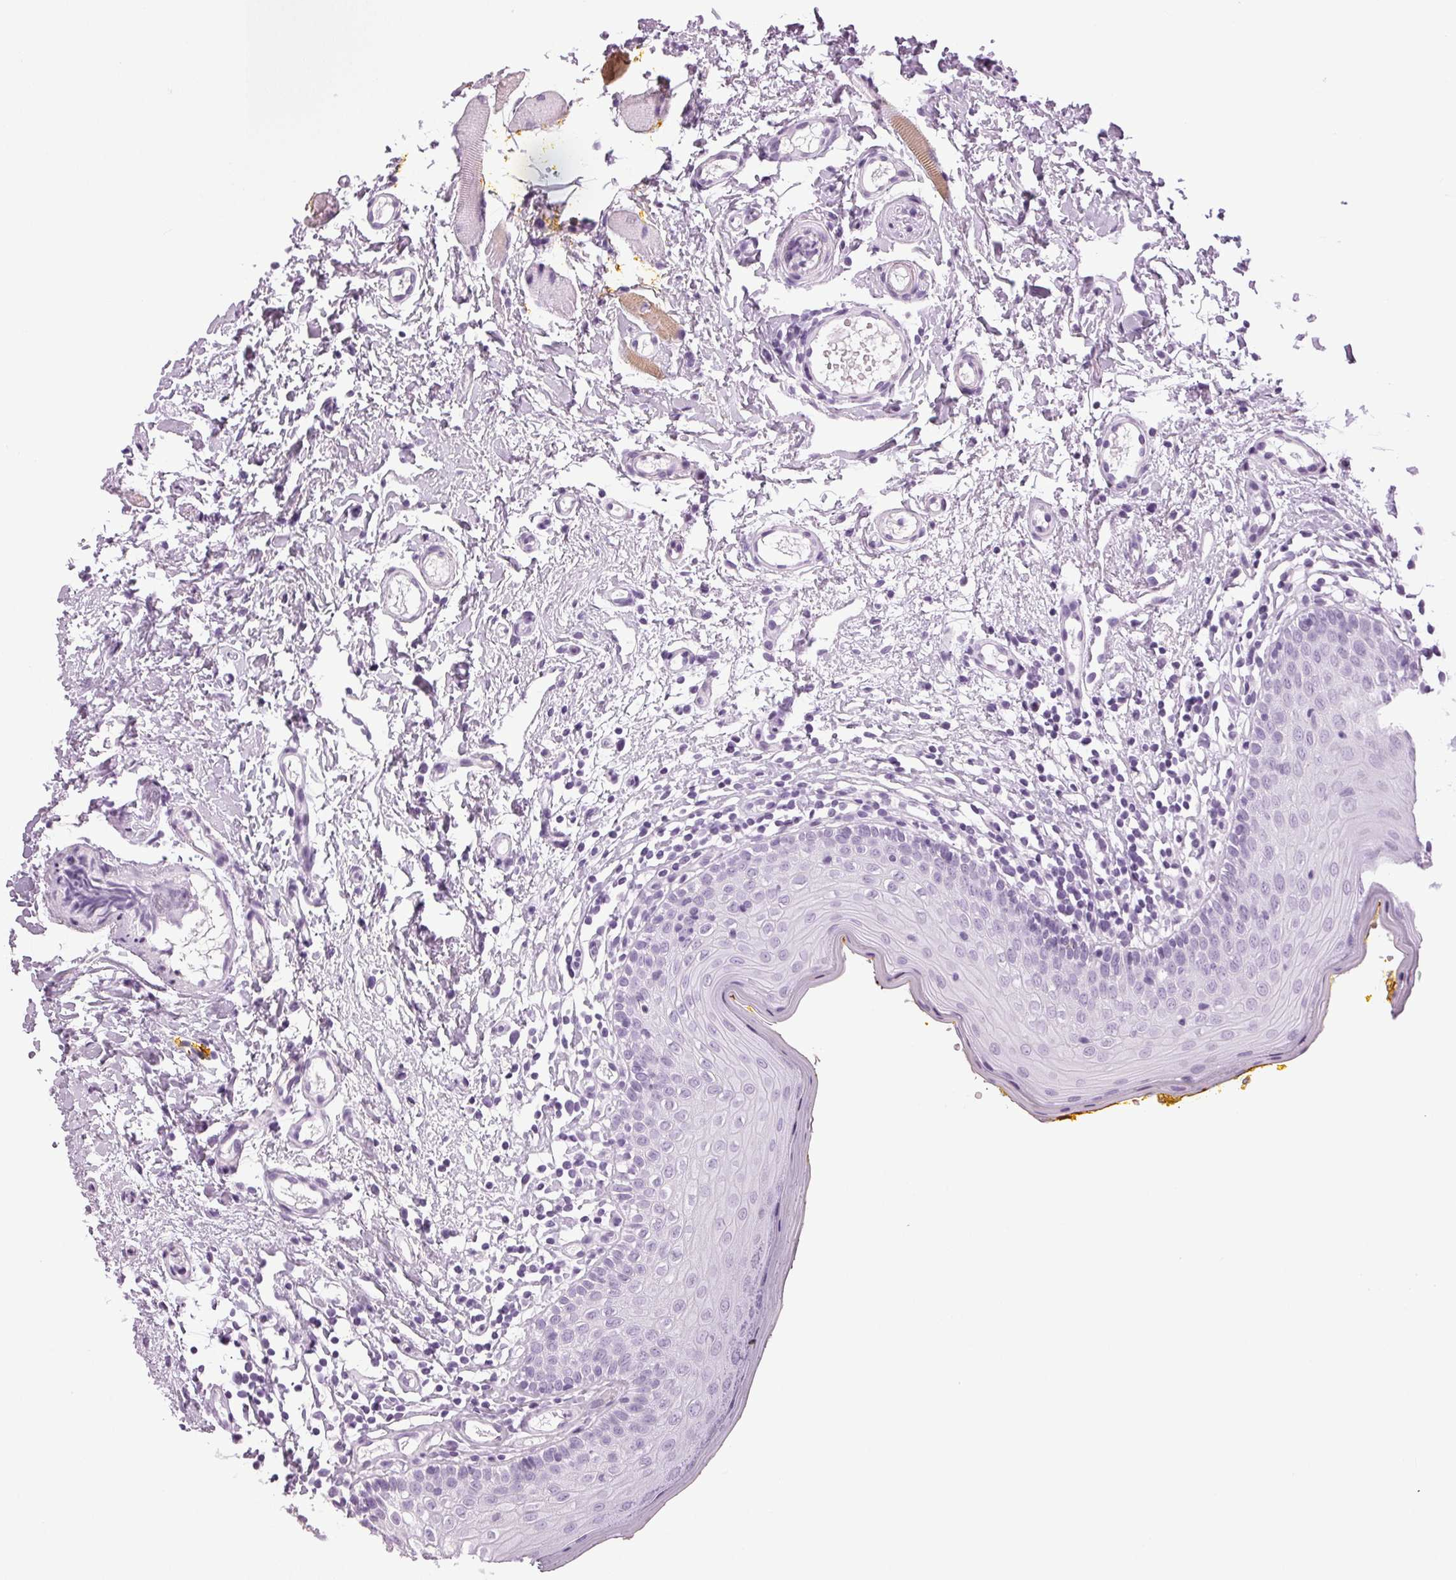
{"staining": {"intensity": "negative", "quantity": "none", "location": "none"}, "tissue": "oral mucosa", "cell_type": "Squamous epithelial cells", "image_type": "normal", "snomed": [{"axis": "morphology", "description": "Normal tissue, NOS"}, {"axis": "topography", "description": "Oral tissue"}, {"axis": "topography", "description": "Tounge, NOS"}], "caption": "Immunohistochemical staining of benign human oral mucosa exhibits no significant positivity in squamous epithelial cells.", "gene": "DNAH12", "patient": {"sex": "female", "age": 58}}